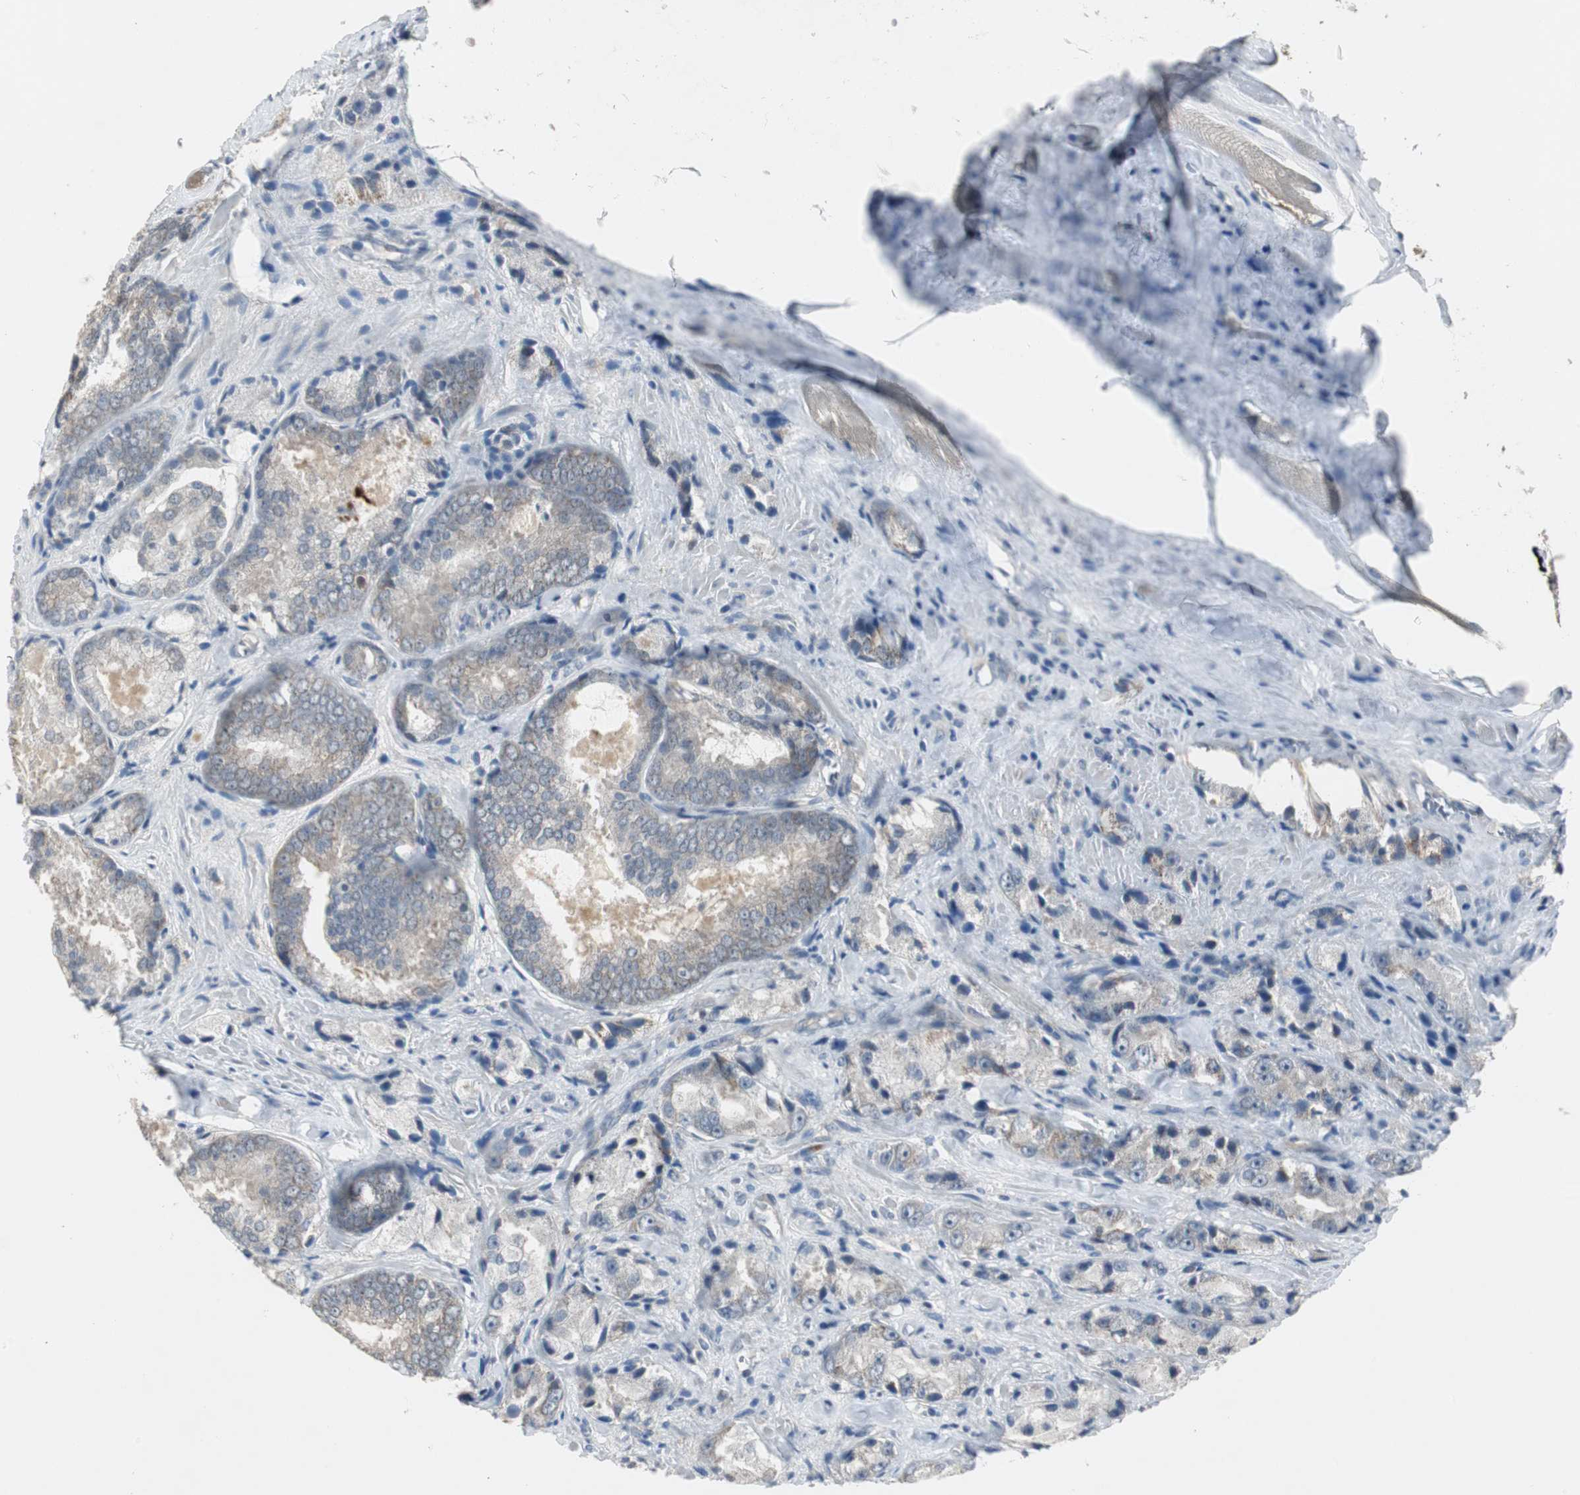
{"staining": {"intensity": "weak", "quantity": "25%-75%", "location": "cytoplasmic/membranous"}, "tissue": "prostate cancer", "cell_type": "Tumor cells", "image_type": "cancer", "snomed": [{"axis": "morphology", "description": "Adenocarcinoma, Low grade"}, {"axis": "topography", "description": "Prostate"}], "caption": "Immunohistochemical staining of human prostate cancer (adenocarcinoma (low-grade)) demonstrates weak cytoplasmic/membranous protein expression in about 25%-75% of tumor cells.", "gene": "MYT1", "patient": {"sex": "male", "age": 64}}